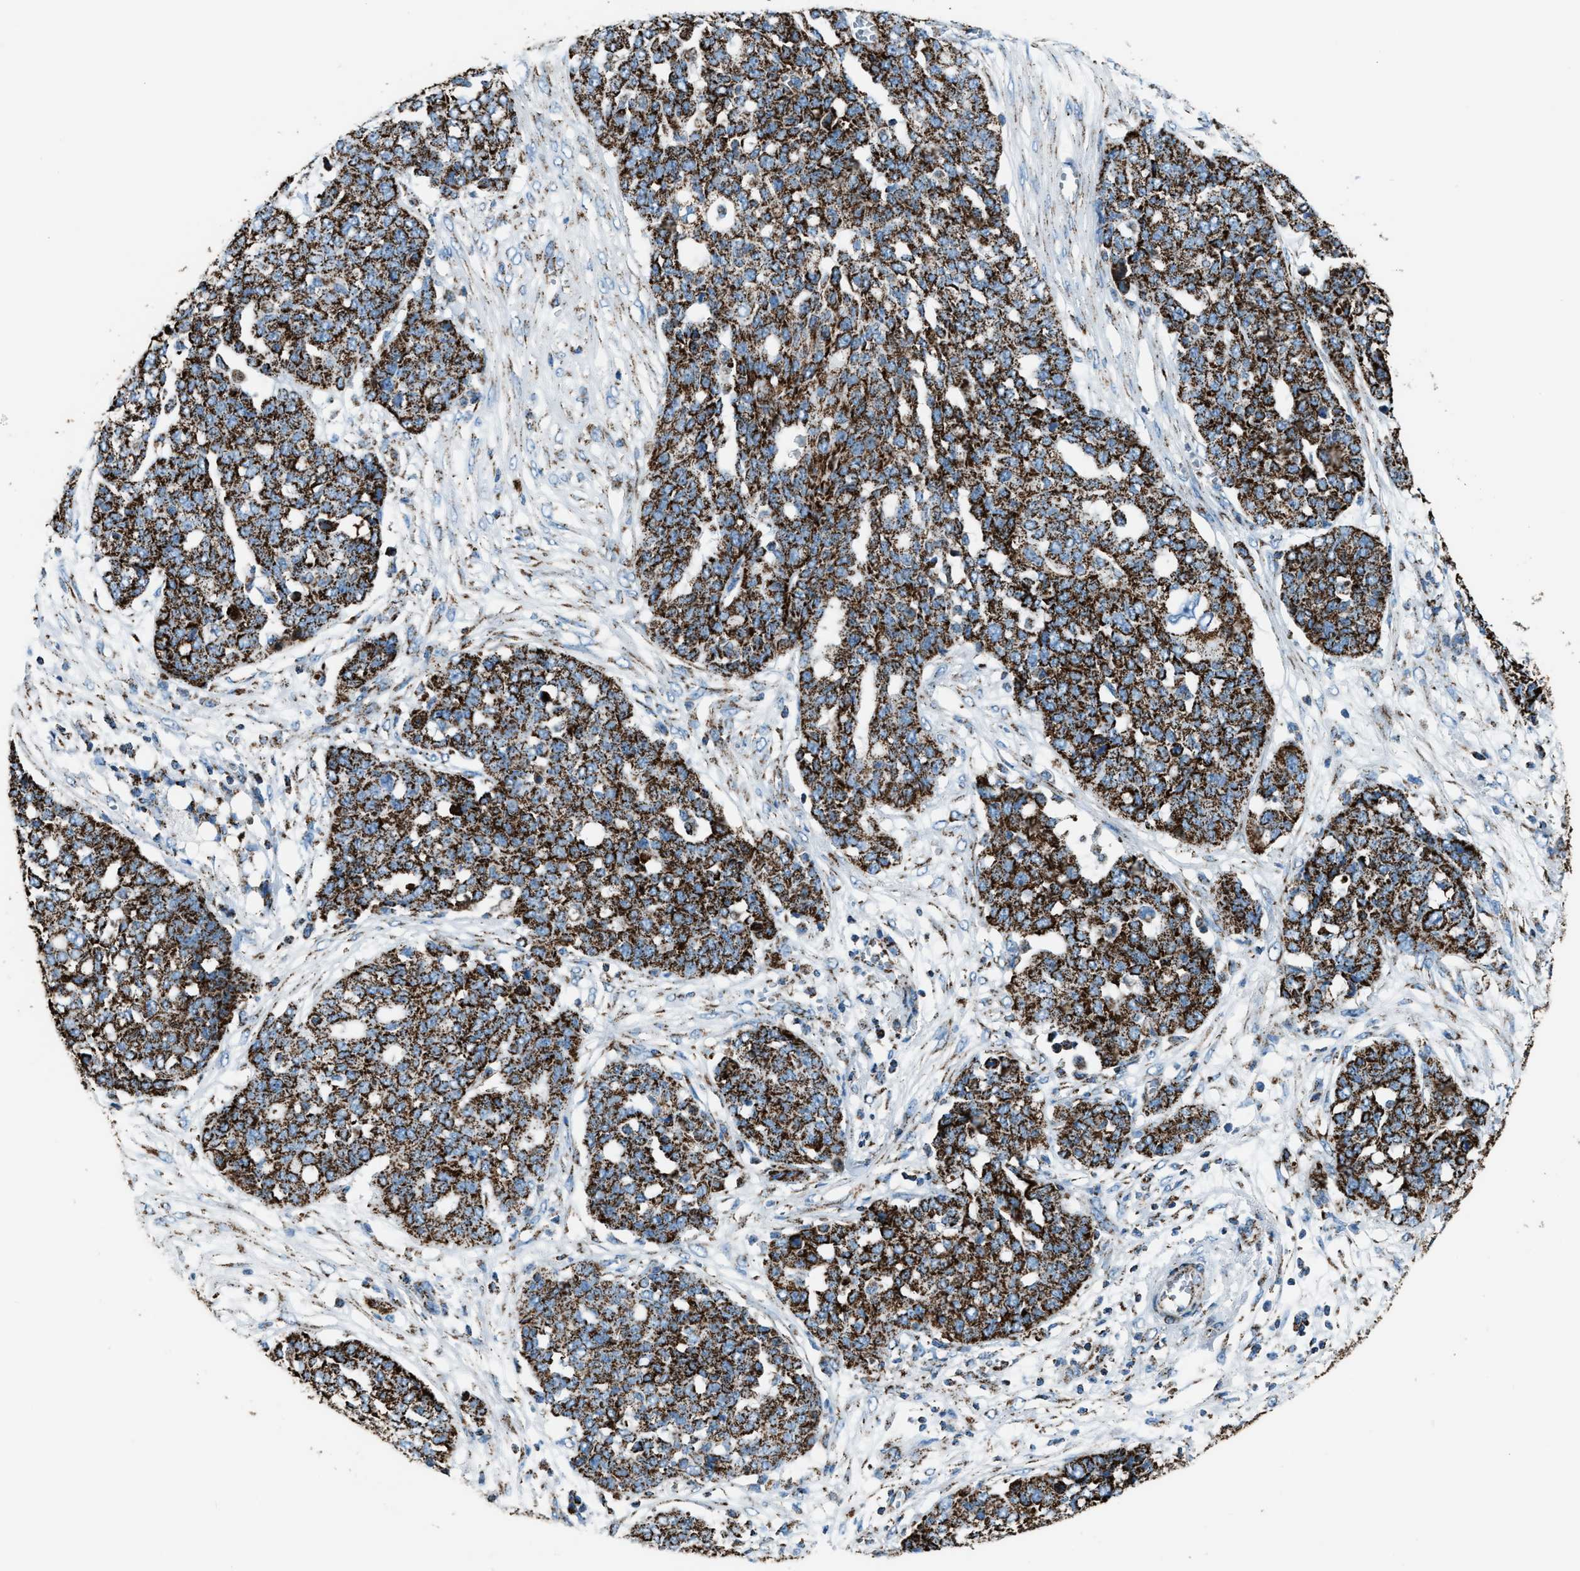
{"staining": {"intensity": "strong", "quantity": ">75%", "location": "cytoplasmic/membranous"}, "tissue": "ovarian cancer", "cell_type": "Tumor cells", "image_type": "cancer", "snomed": [{"axis": "morphology", "description": "Cystadenocarcinoma, serous, NOS"}, {"axis": "topography", "description": "Soft tissue"}, {"axis": "topography", "description": "Ovary"}], "caption": "Protein expression analysis of human serous cystadenocarcinoma (ovarian) reveals strong cytoplasmic/membranous expression in approximately >75% of tumor cells.", "gene": "MDH2", "patient": {"sex": "female", "age": 57}}